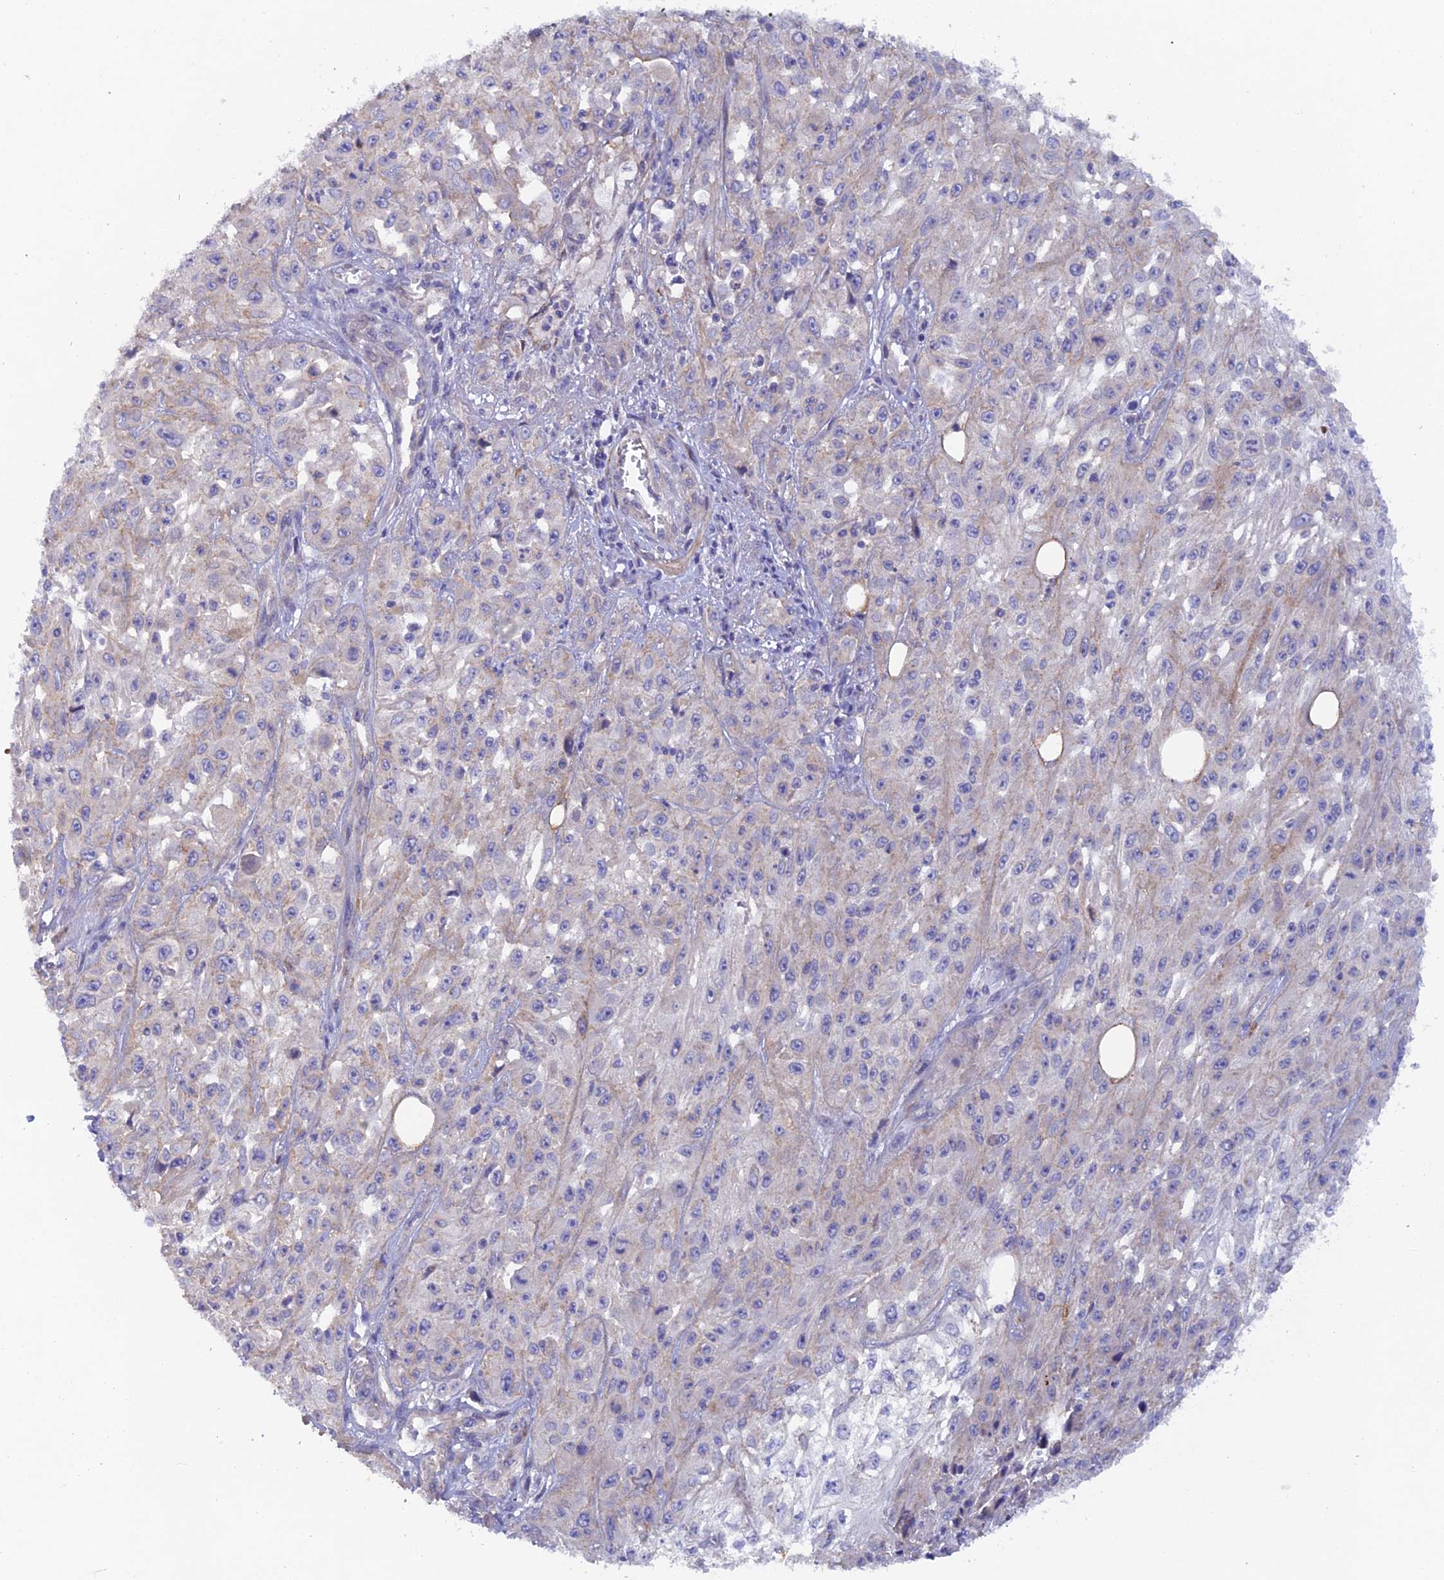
{"staining": {"intensity": "negative", "quantity": "none", "location": "none"}, "tissue": "skin cancer", "cell_type": "Tumor cells", "image_type": "cancer", "snomed": [{"axis": "morphology", "description": "Squamous cell carcinoma, NOS"}, {"axis": "morphology", "description": "Squamous cell carcinoma, metastatic, NOS"}, {"axis": "topography", "description": "Skin"}, {"axis": "topography", "description": "Lymph node"}], "caption": "This micrograph is of skin cancer (metastatic squamous cell carcinoma) stained with IHC to label a protein in brown with the nuclei are counter-stained blue. There is no expression in tumor cells.", "gene": "FZR1", "patient": {"sex": "male", "age": 75}}